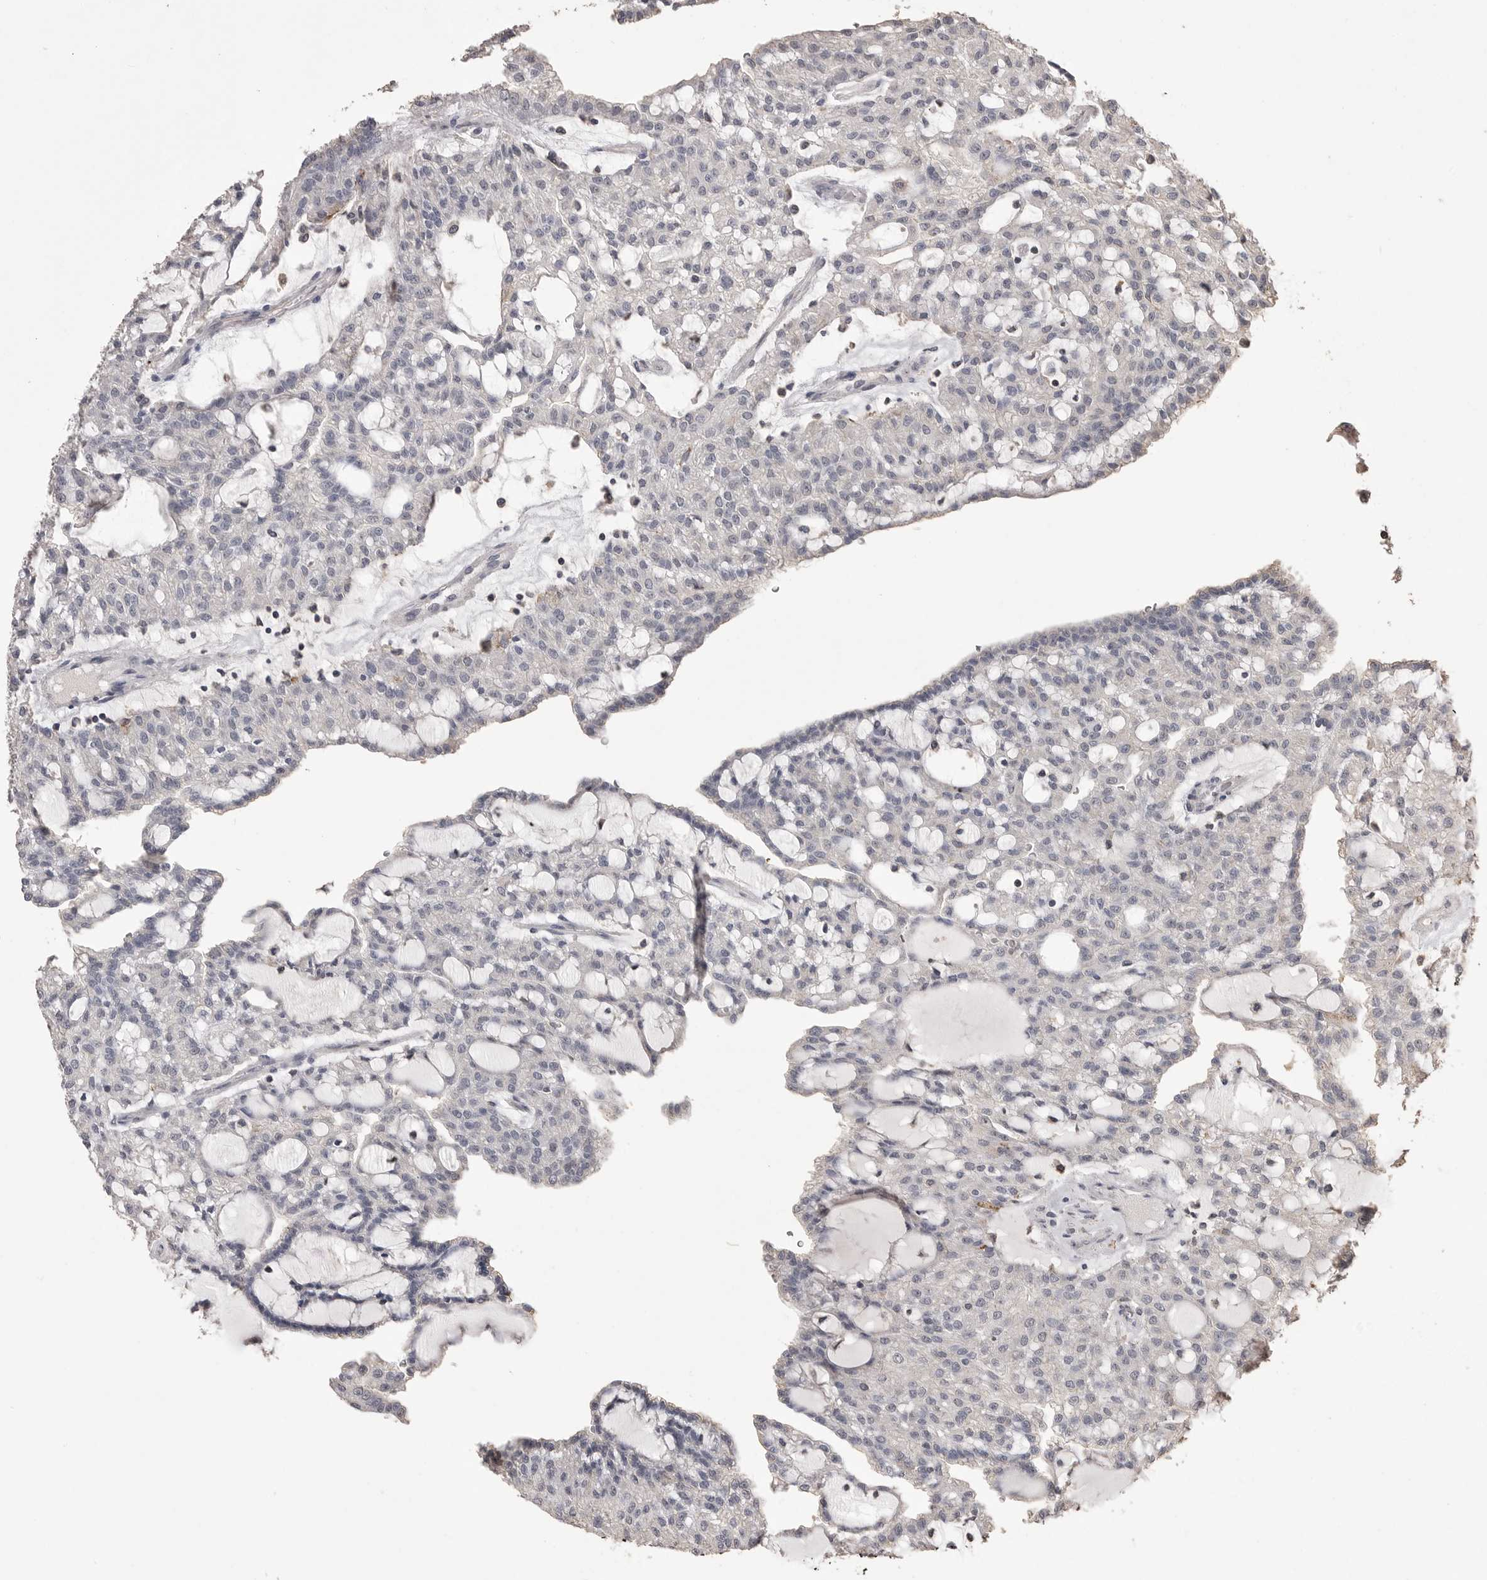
{"staining": {"intensity": "negative", "quantity": "none", "location": "none"}, "tissue": "renal cancer", "cell_type": "Tumor cells", "image_type": "cancer", "snomed": [{"axis": "morphology", "description": "Adenocarcinoma, NOS"}, {"axis": "topography", "description": "Kidney"}], "caption": "Tumor cells show no significant protein positivity in renal cancer (adenocarcinoma).", "gene": "MMP7", "patient": {"sex": "male", "age": 63}}